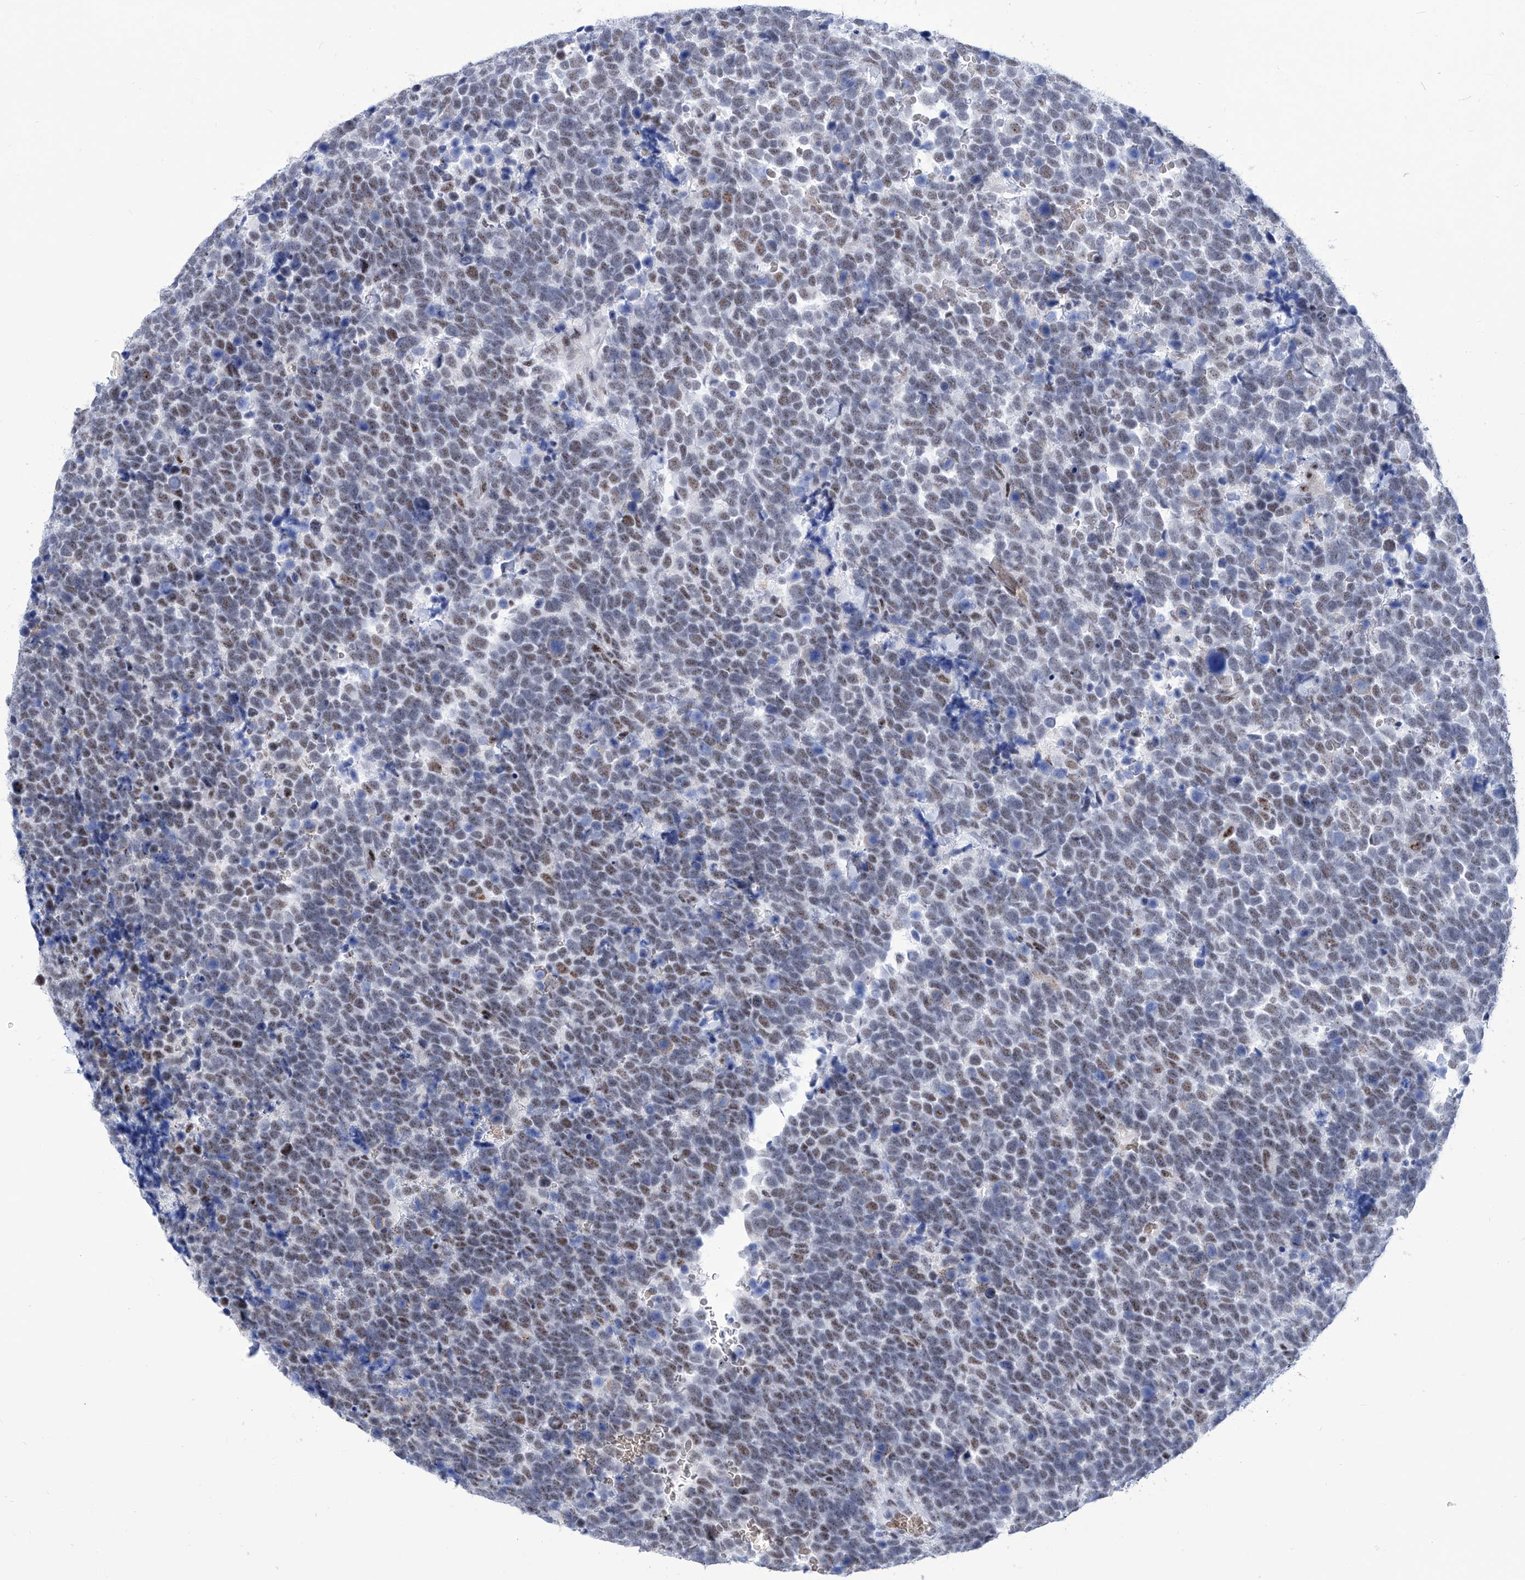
{"staining": {"intensity": "moderate", "quantity": "25%-75%", "location": "nuclear"}, "tissue": "urothelial cancer", "cell_type": "Tumor cells", "image_type": "cancer", "snomed": [{"axis": "morphology", "description": "Urothelial carcinoma, High grade"}, {"axis": "topography", "description": "Urinary bladder"}], "caption": "Urothelial cancer tissue shows moderate nuclear positivity in about 25%-75% of tumor cells, visualized by immunohistochemistry.", "gene": "SART1", "patient": {"sex": "female", "age": 82}}